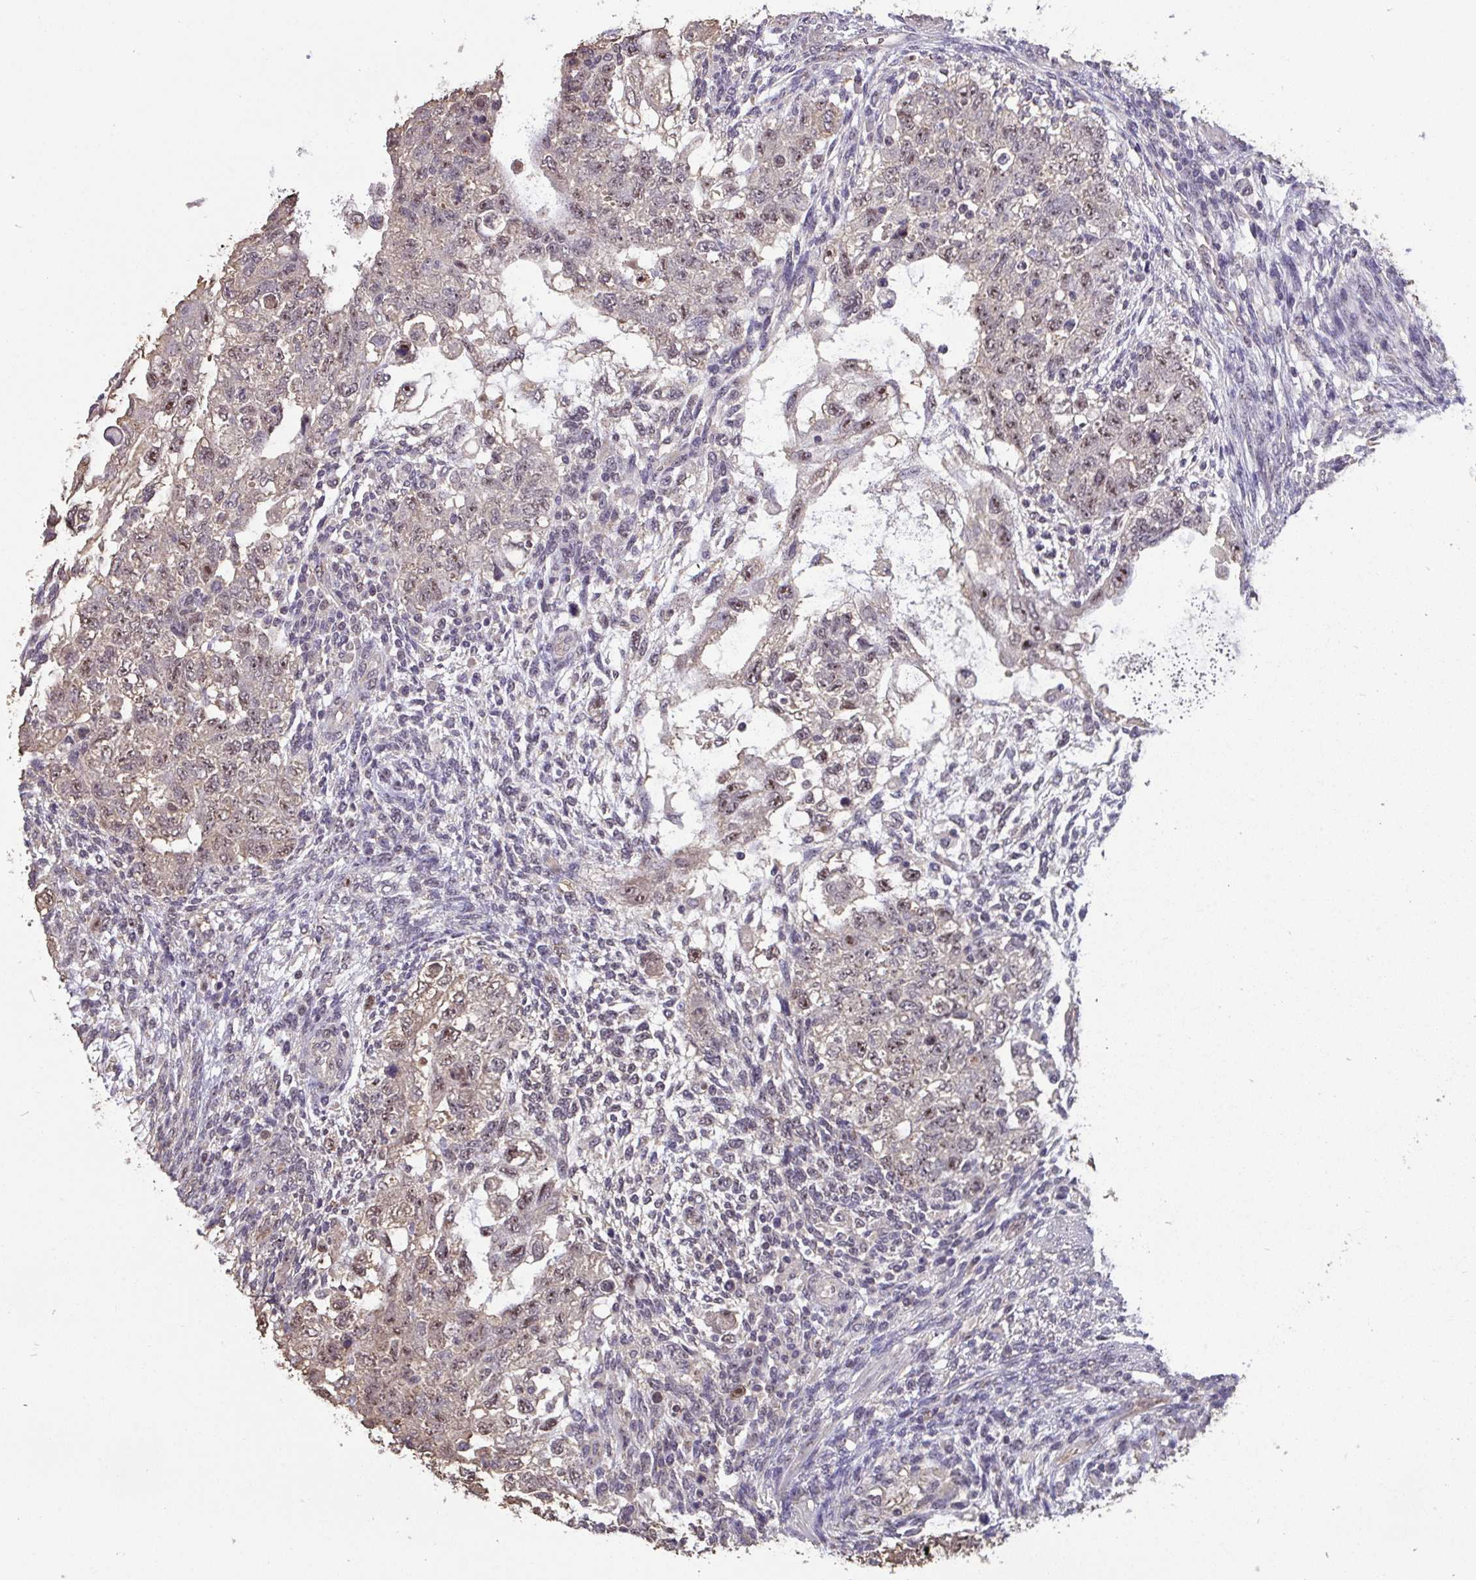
{"staining": {"intensity": "weak", "quantity": ">75%", "location": "nuclear"}, "tissue": "testis cancer", "cell_type": "Tumor cells", "image_type": "cancer", "snomed": [{"axis": "morphology", "description": "Normal tissue, NOS"}, {"axis": "morphology", "description": "Carcinoma, Embryonal, NOS"}, {"axis": "topography", "description": "Testis"}], "caption": "The photomicrograph shows immunohistochemical staining of embryonal carcinoma (testis). There is weak nuclear staining is seen in about >75% of tumor cells. (IHC, brightfield microscopy, high magnification).", "gene": "SENP3", "patient": {"sex": "male", "age": 36}}